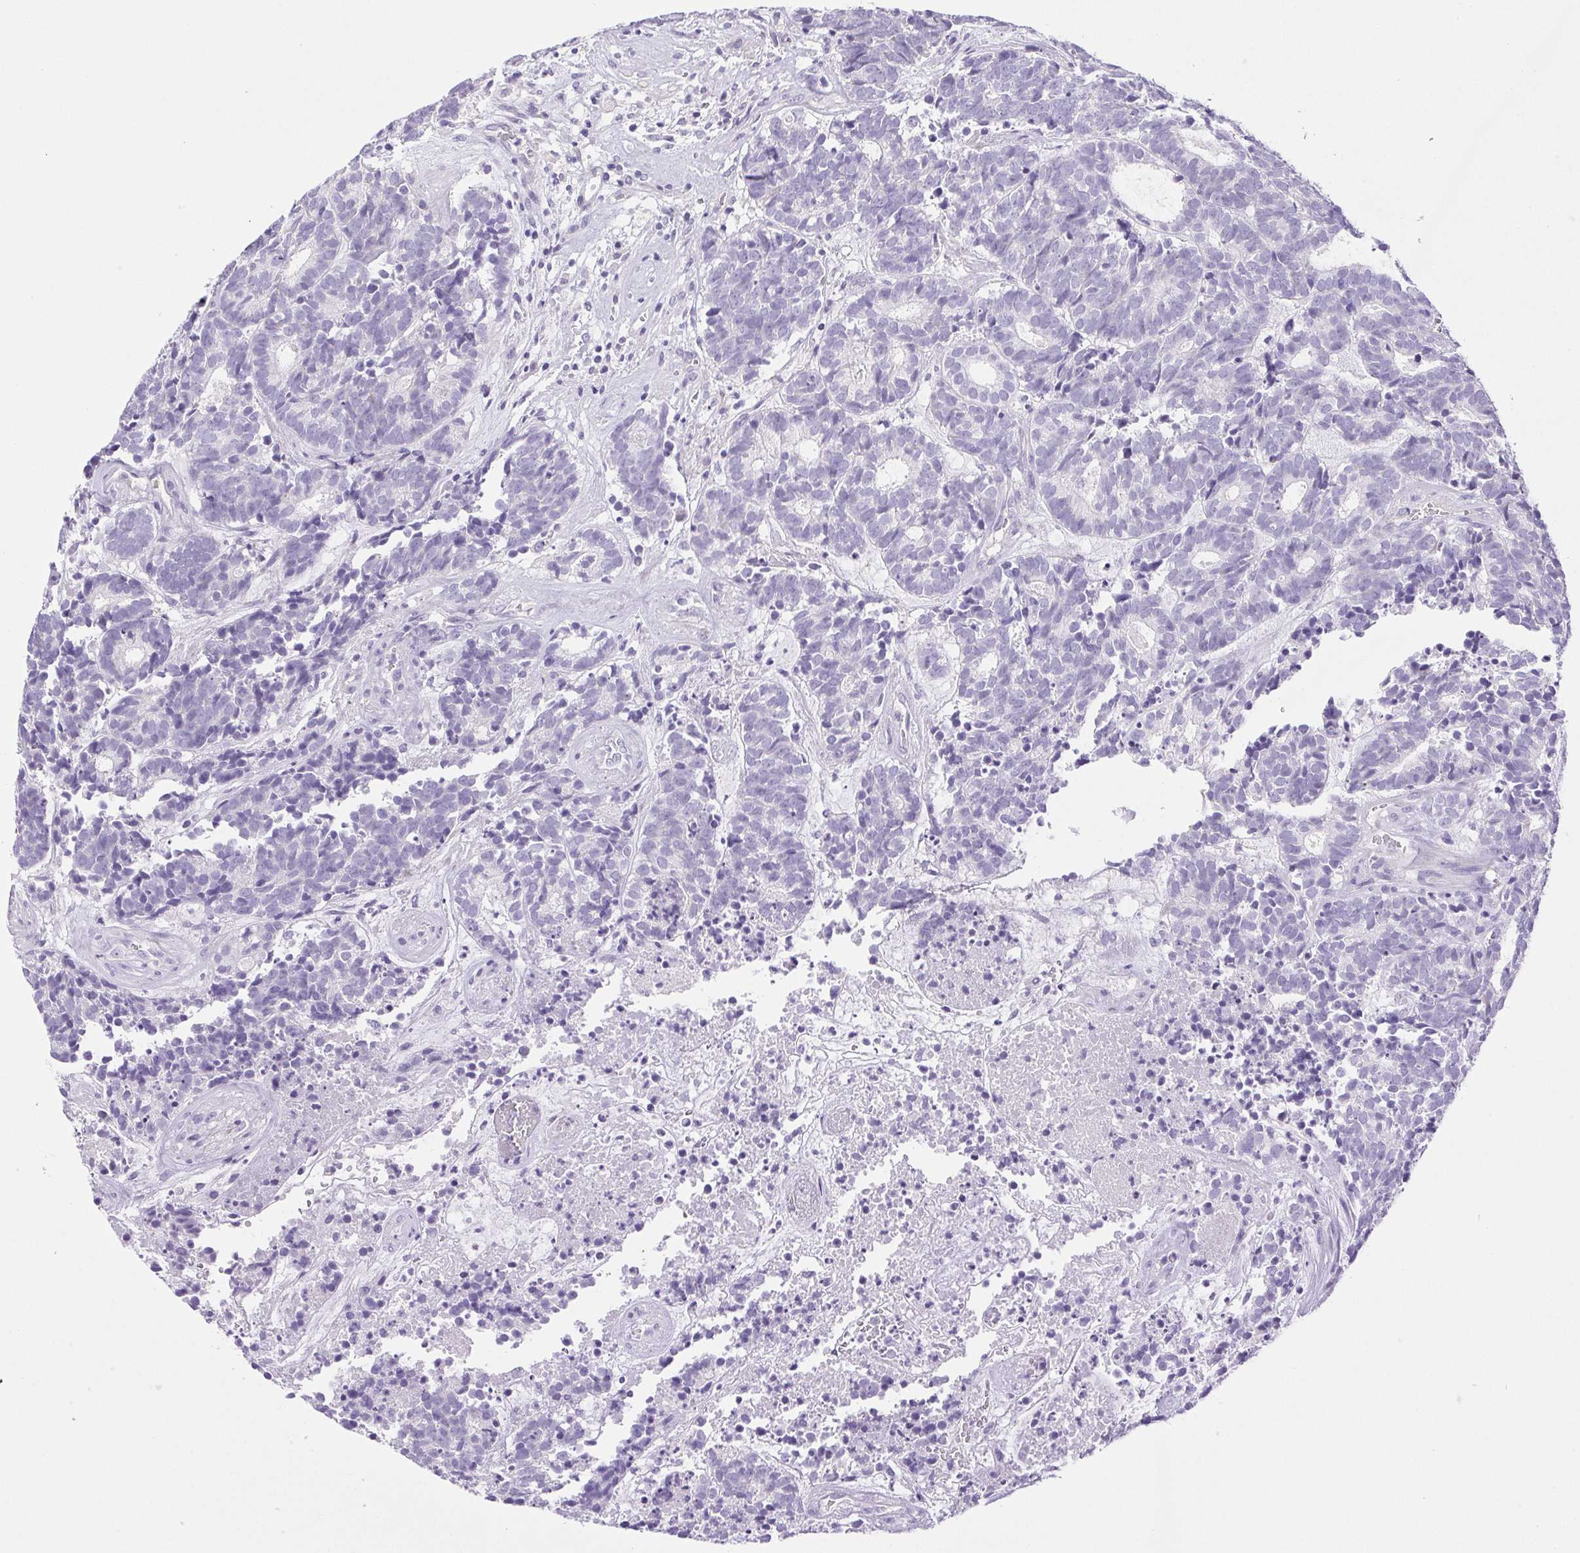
{"staining": {"intensity": "negative", "quantity": "none", "location": "none"}, "tissue": "head and neck cancer", "cell_type": "Tumor cells", "image_type": "cancer", "snomed": [{"axis": "morphology", "description": "Adenocarcinoma, NOS"}, {"axis": "topography", "description": "Head-Neck"}], "caption": "IHC of head and neck cancer displays no staining in tumor cells.", "gene": "PAPPA2", "patient": {"sex": "female", "age": 81}}